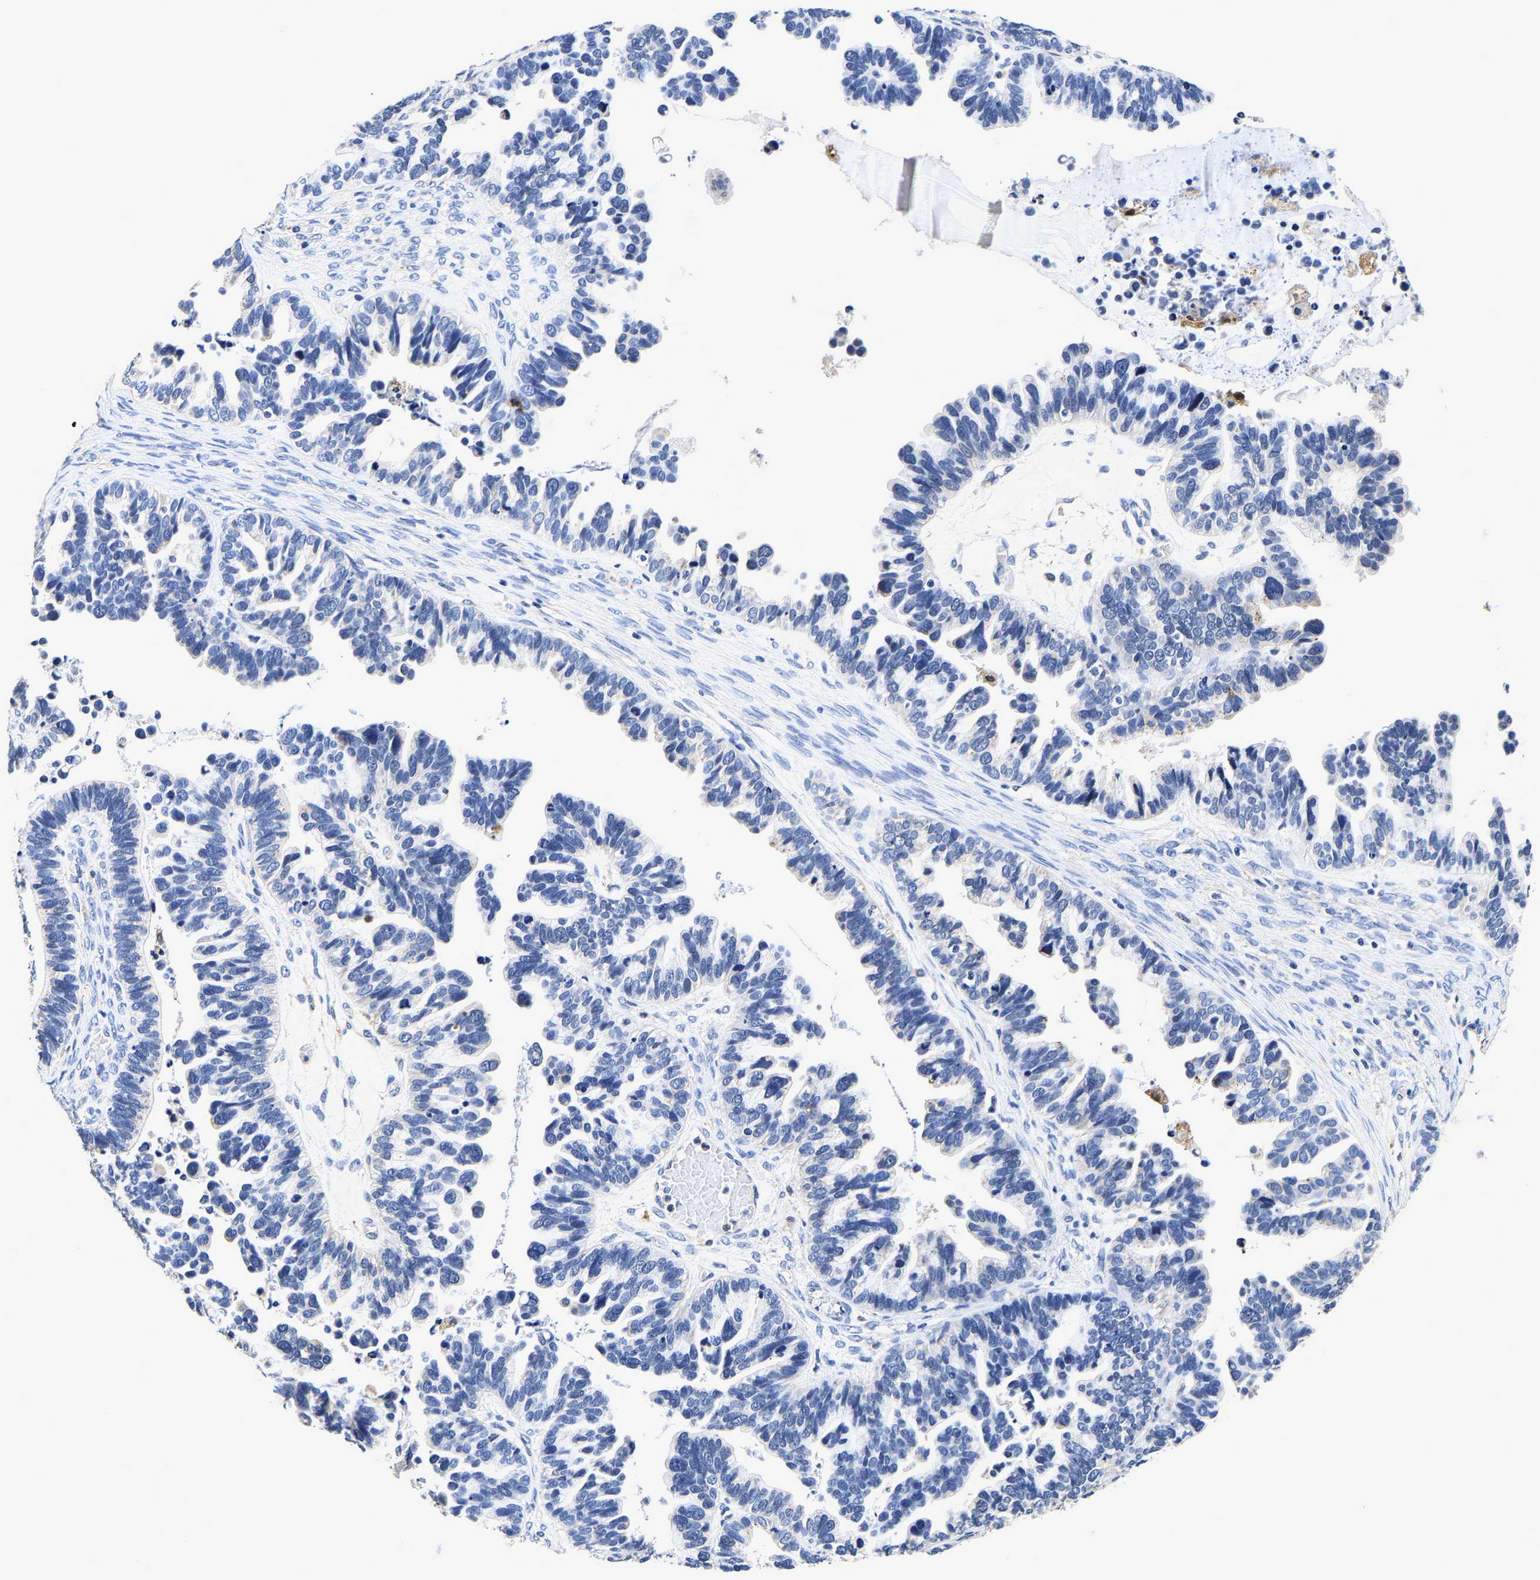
{"staining": {"intensity": "negative", "quantity": "none", "location": "none"}, "tissue": "ovarian cancer", "cell_type": "Tumor cells", "image_type": "cancer", "snomed": [{"axis": "morphology", "description": "Cystadenocarcinoma, serous, NOS"}, {"axis": "topography", "description": "Ovary"}], "caption": "Human ovarian cancer stained for a protein using IHC reveals no expression in tumor cells.", "gene": "GRN", "patient": {"sex": "female", "age": 56}}